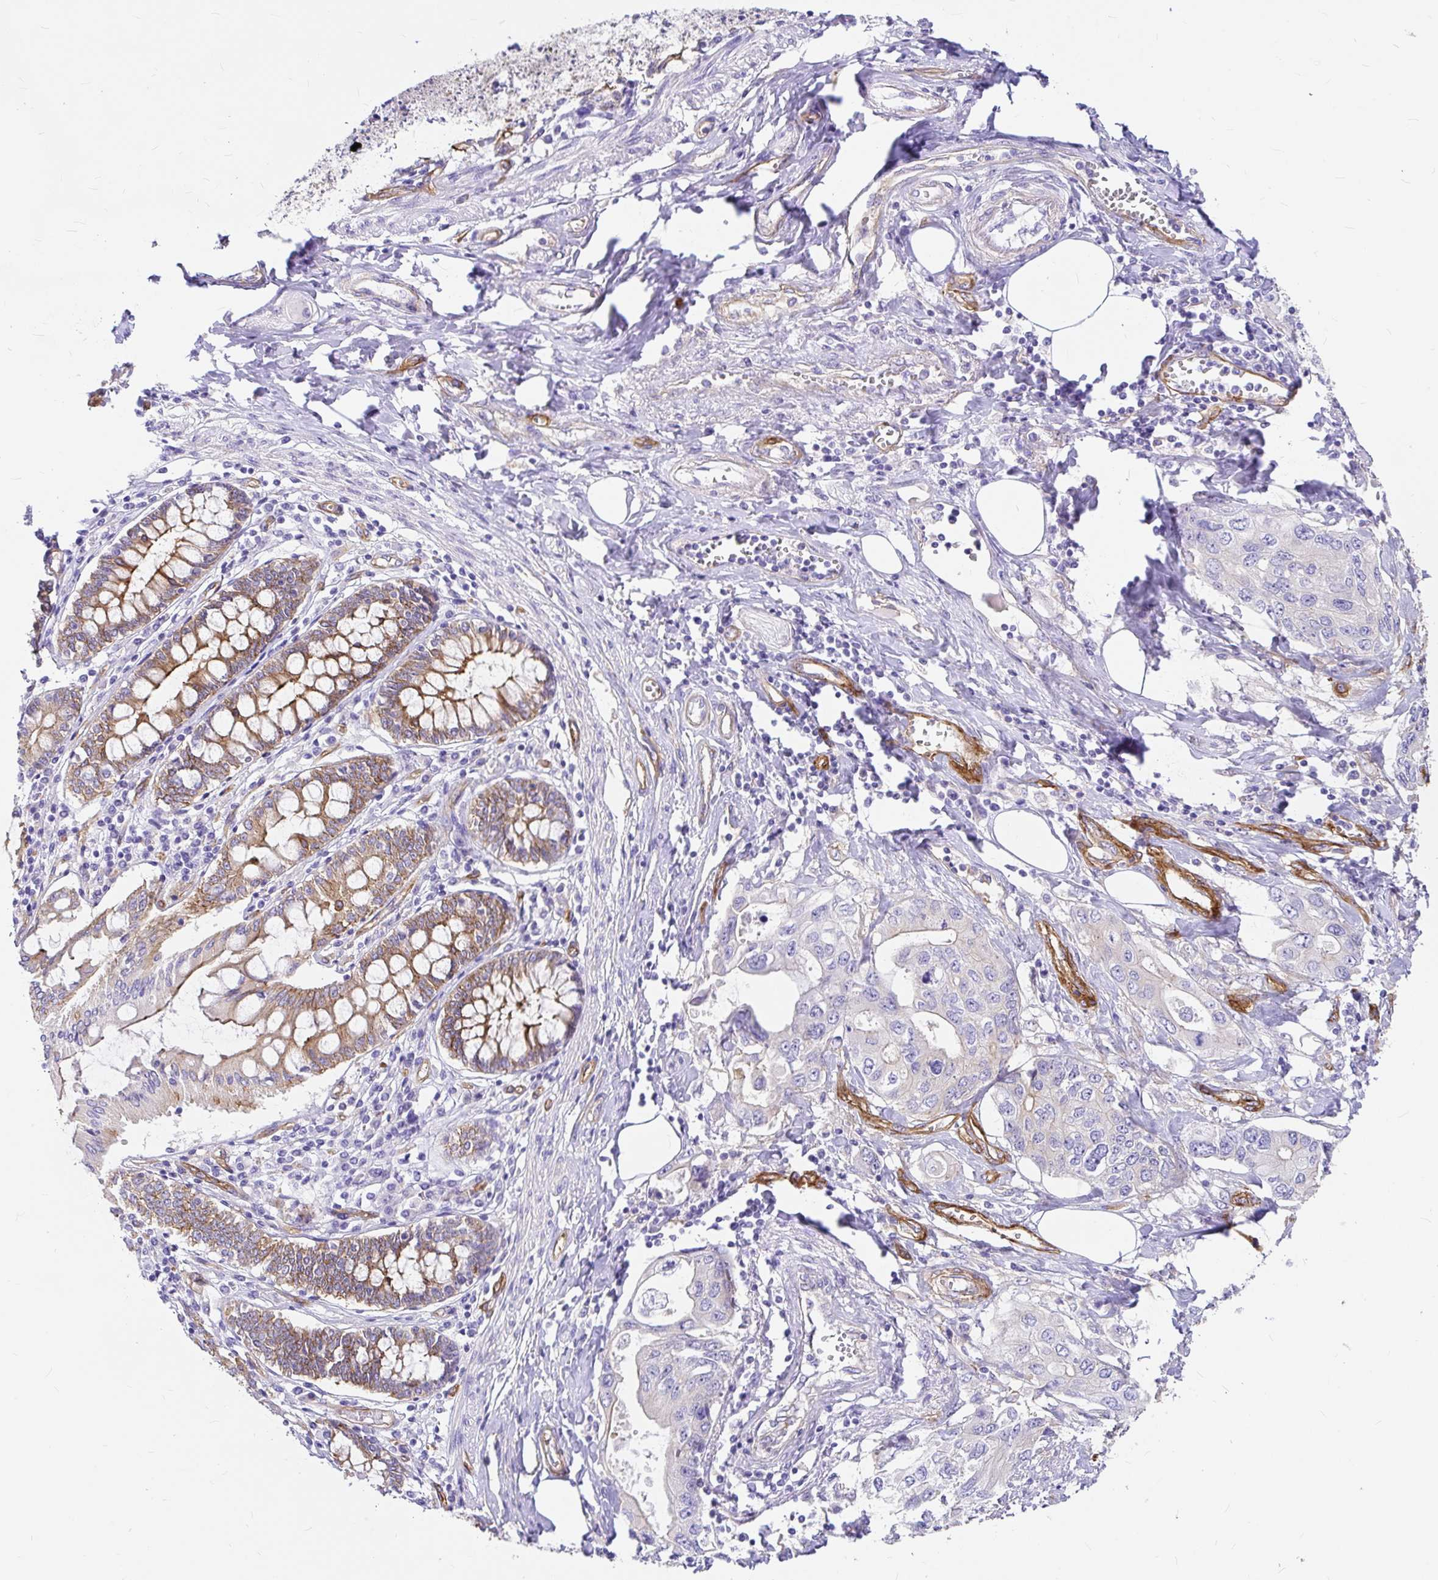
{"staining": {"intensity": "negative", "quantity": "none", "location": "none"}, "tissue": "pancreatic cancer", "cell_type": "Tumor cells", "image_type": "cancer", "snomed": [{"axis": "morphology", "description": "Adenocarcinoma, NOS"}, {"axis": "topography", "description": "Pancreas"}], "caption": "Pancreatic cancer stained for a protein using immunohistochemistry (IHC) reveals no staining tumor cells.", "gene": "MYO1B", "patient": {"sex": "female", "age": 63}}